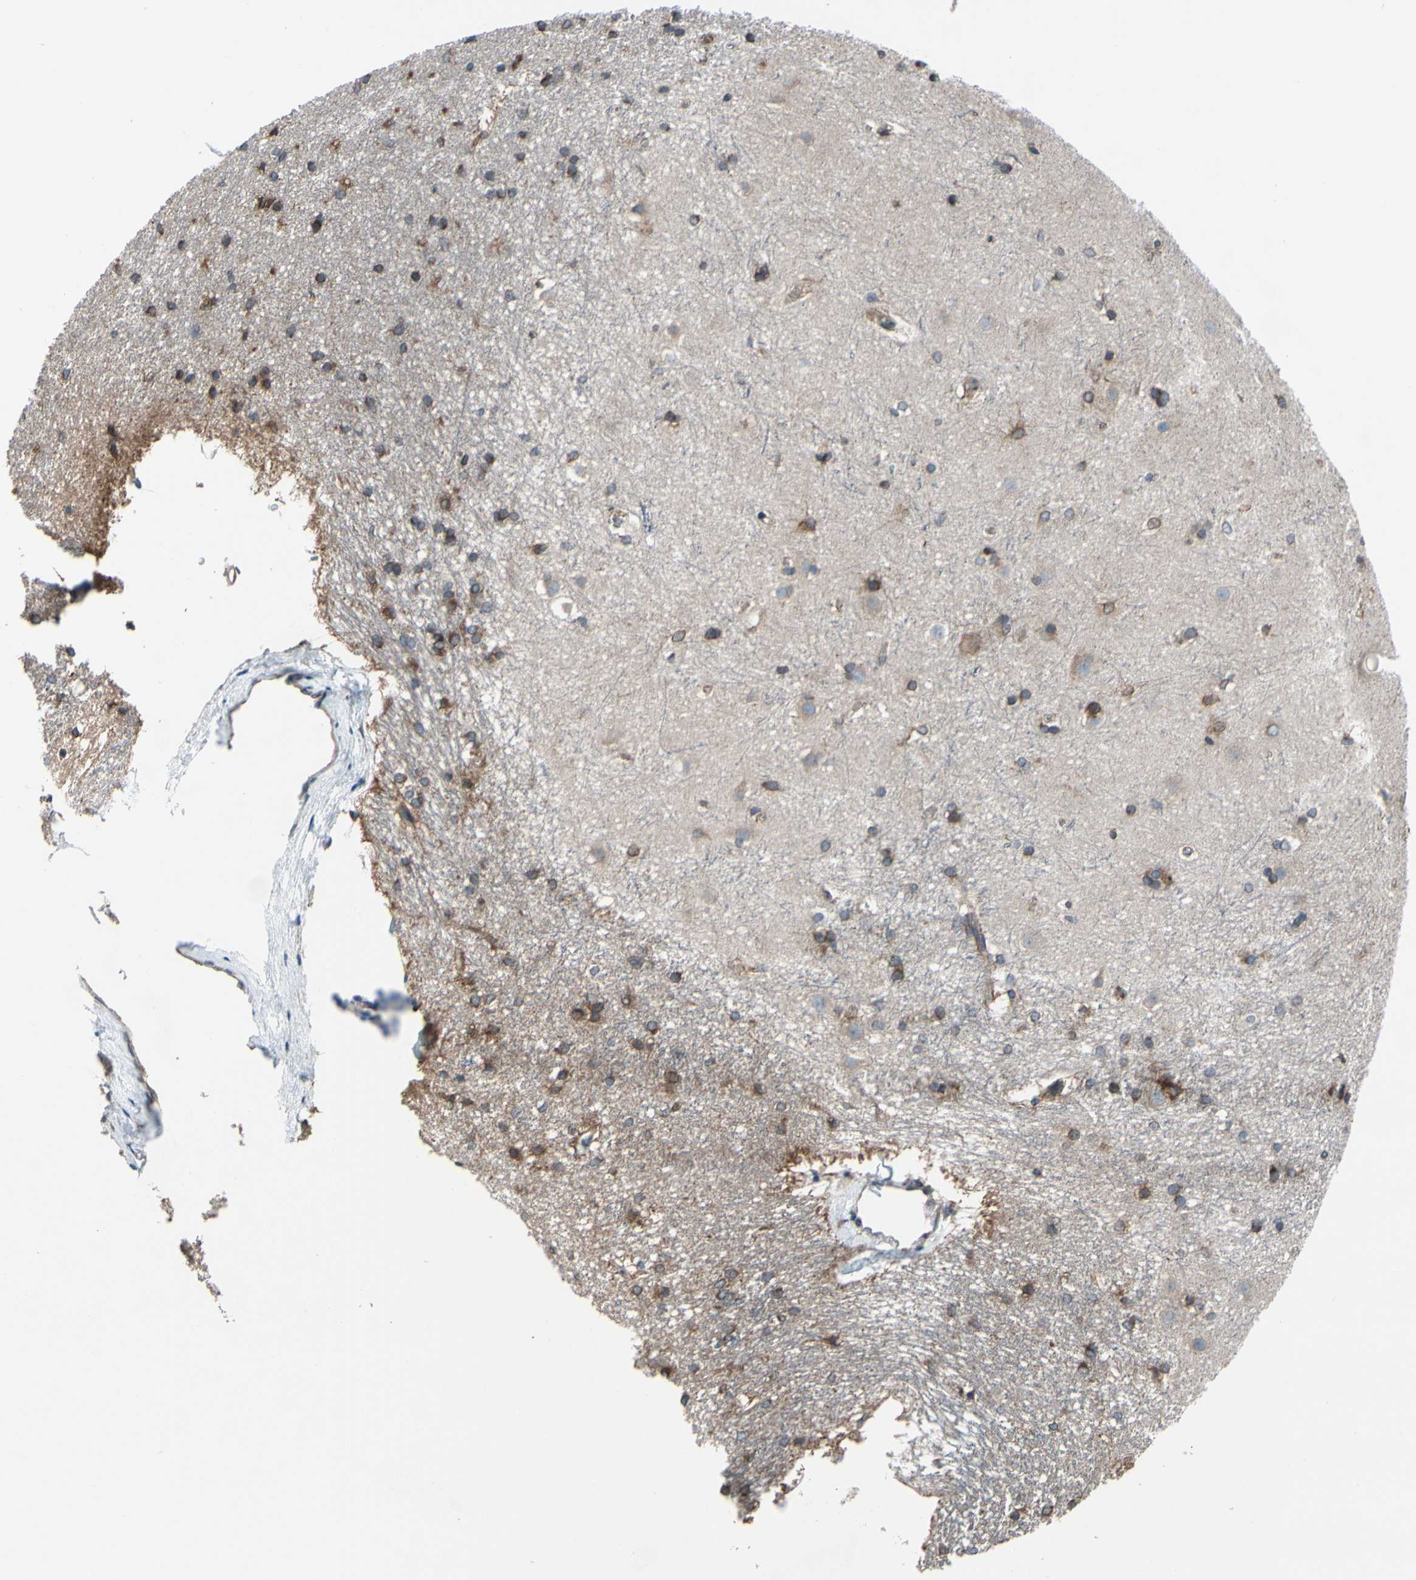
{"staining": {"intensity": "strong", "quantity": "25%-75%", "location": "cytoplasmic/membranous"}, "tissue": "caudate", "cell_type": "Glial cells", "image_type": "normal", "snomed": [{"axis": "morphology", "description": "Normal tissue, NOS"}, {"axis": "topography", "description": "Lateral ventricle wall"}], "caption": "A high amount of strong cytoplasmic/membranous staining is present in approximately 25%-75% of glial cells in unremarkable caudate.", "gene": "CLCC1", "patient": {"sex": "female", "age": 19}}